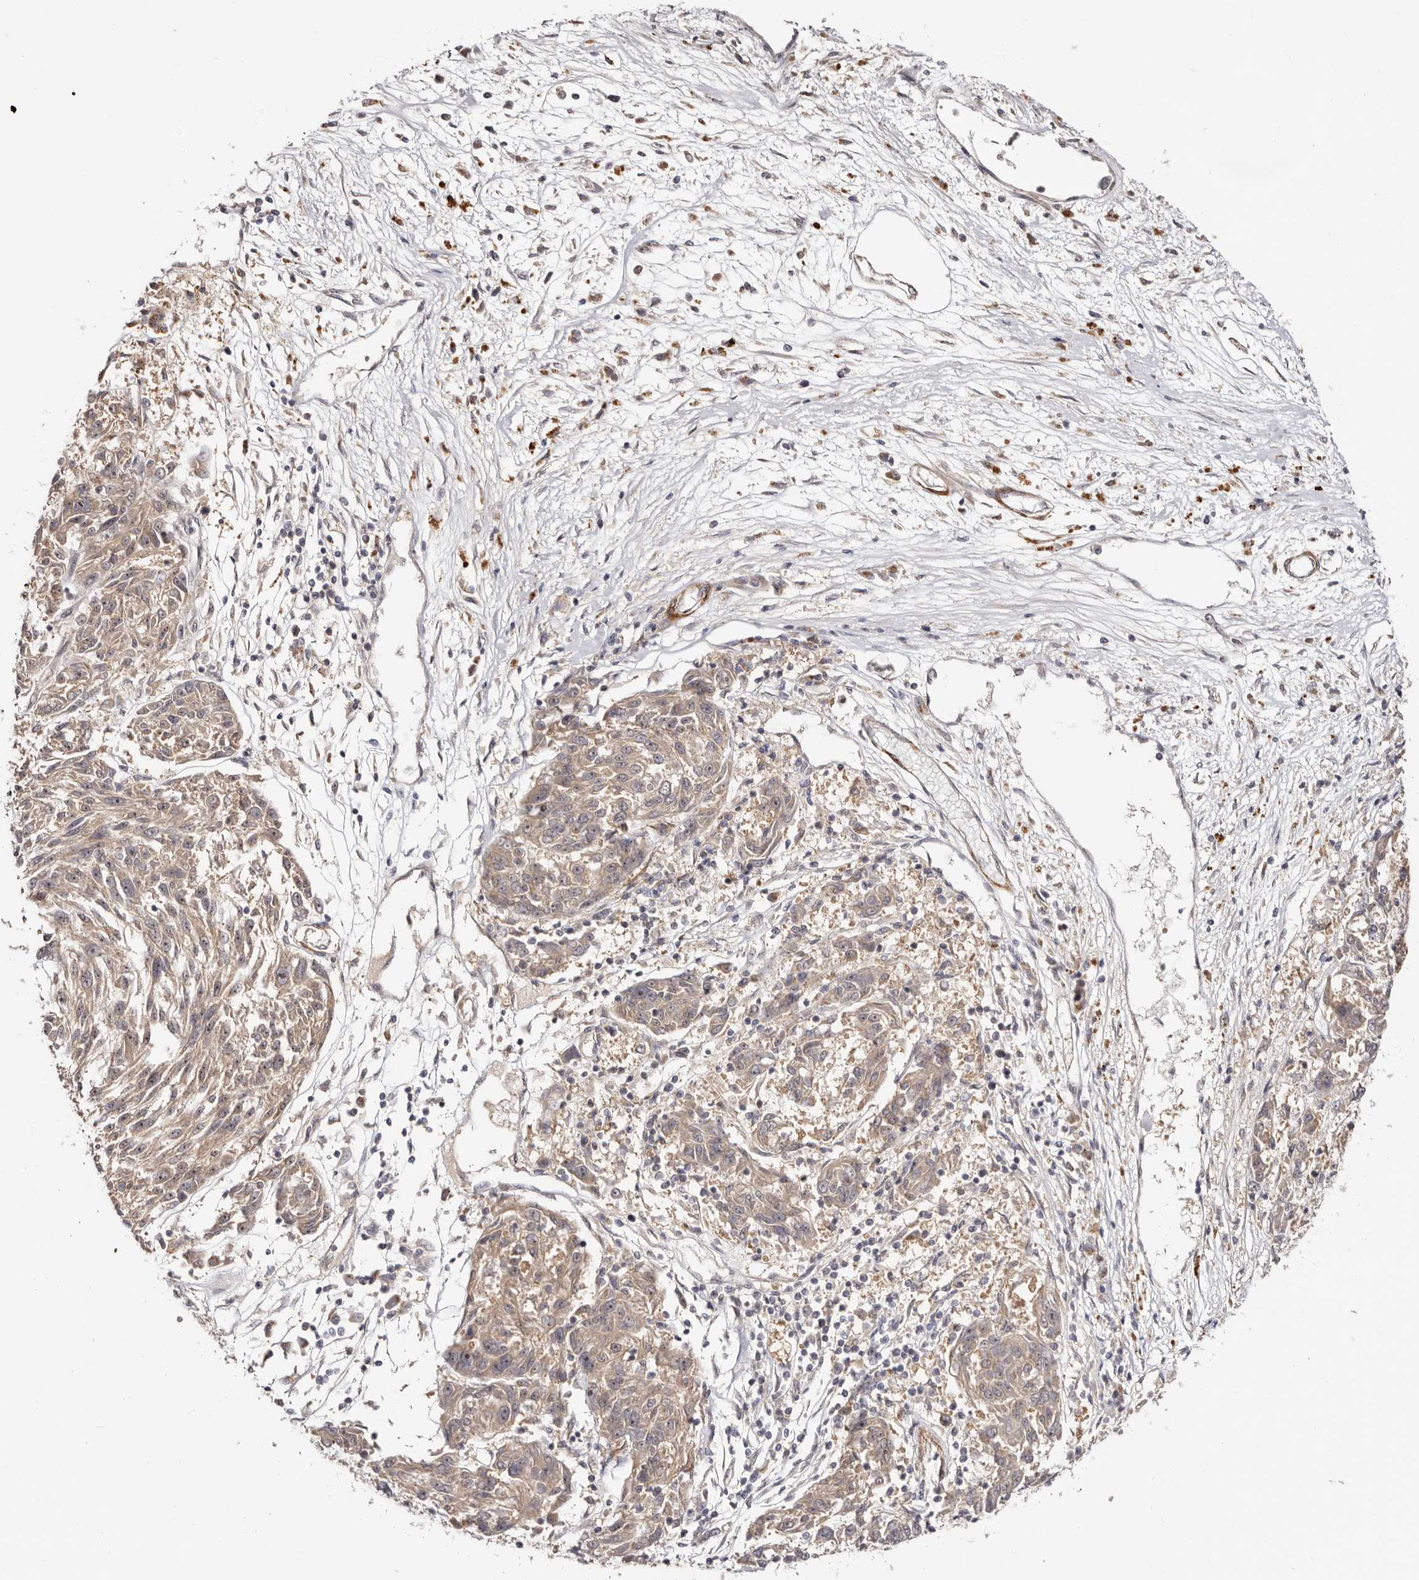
{"staining": {"intensity": "weak", "quantity": ">75%", "location": "cytoplasmic/membranous"}, "tissue": "melanoma", "cell_type": "Tumor cells", "image_type": "cancer", "snomed": [{"axis": "morphology", "description": "Malignant melanoma, NOS"}, {"axis": "topography", "description": "Skin"}], "caption": "Protein staining reveals weak cytoplasmic/membranous staining in approximately >75% of tumor cells in malignant melanoma.", "gene": "MICAL2", "patient": {"sex": "male", "age": 53}}